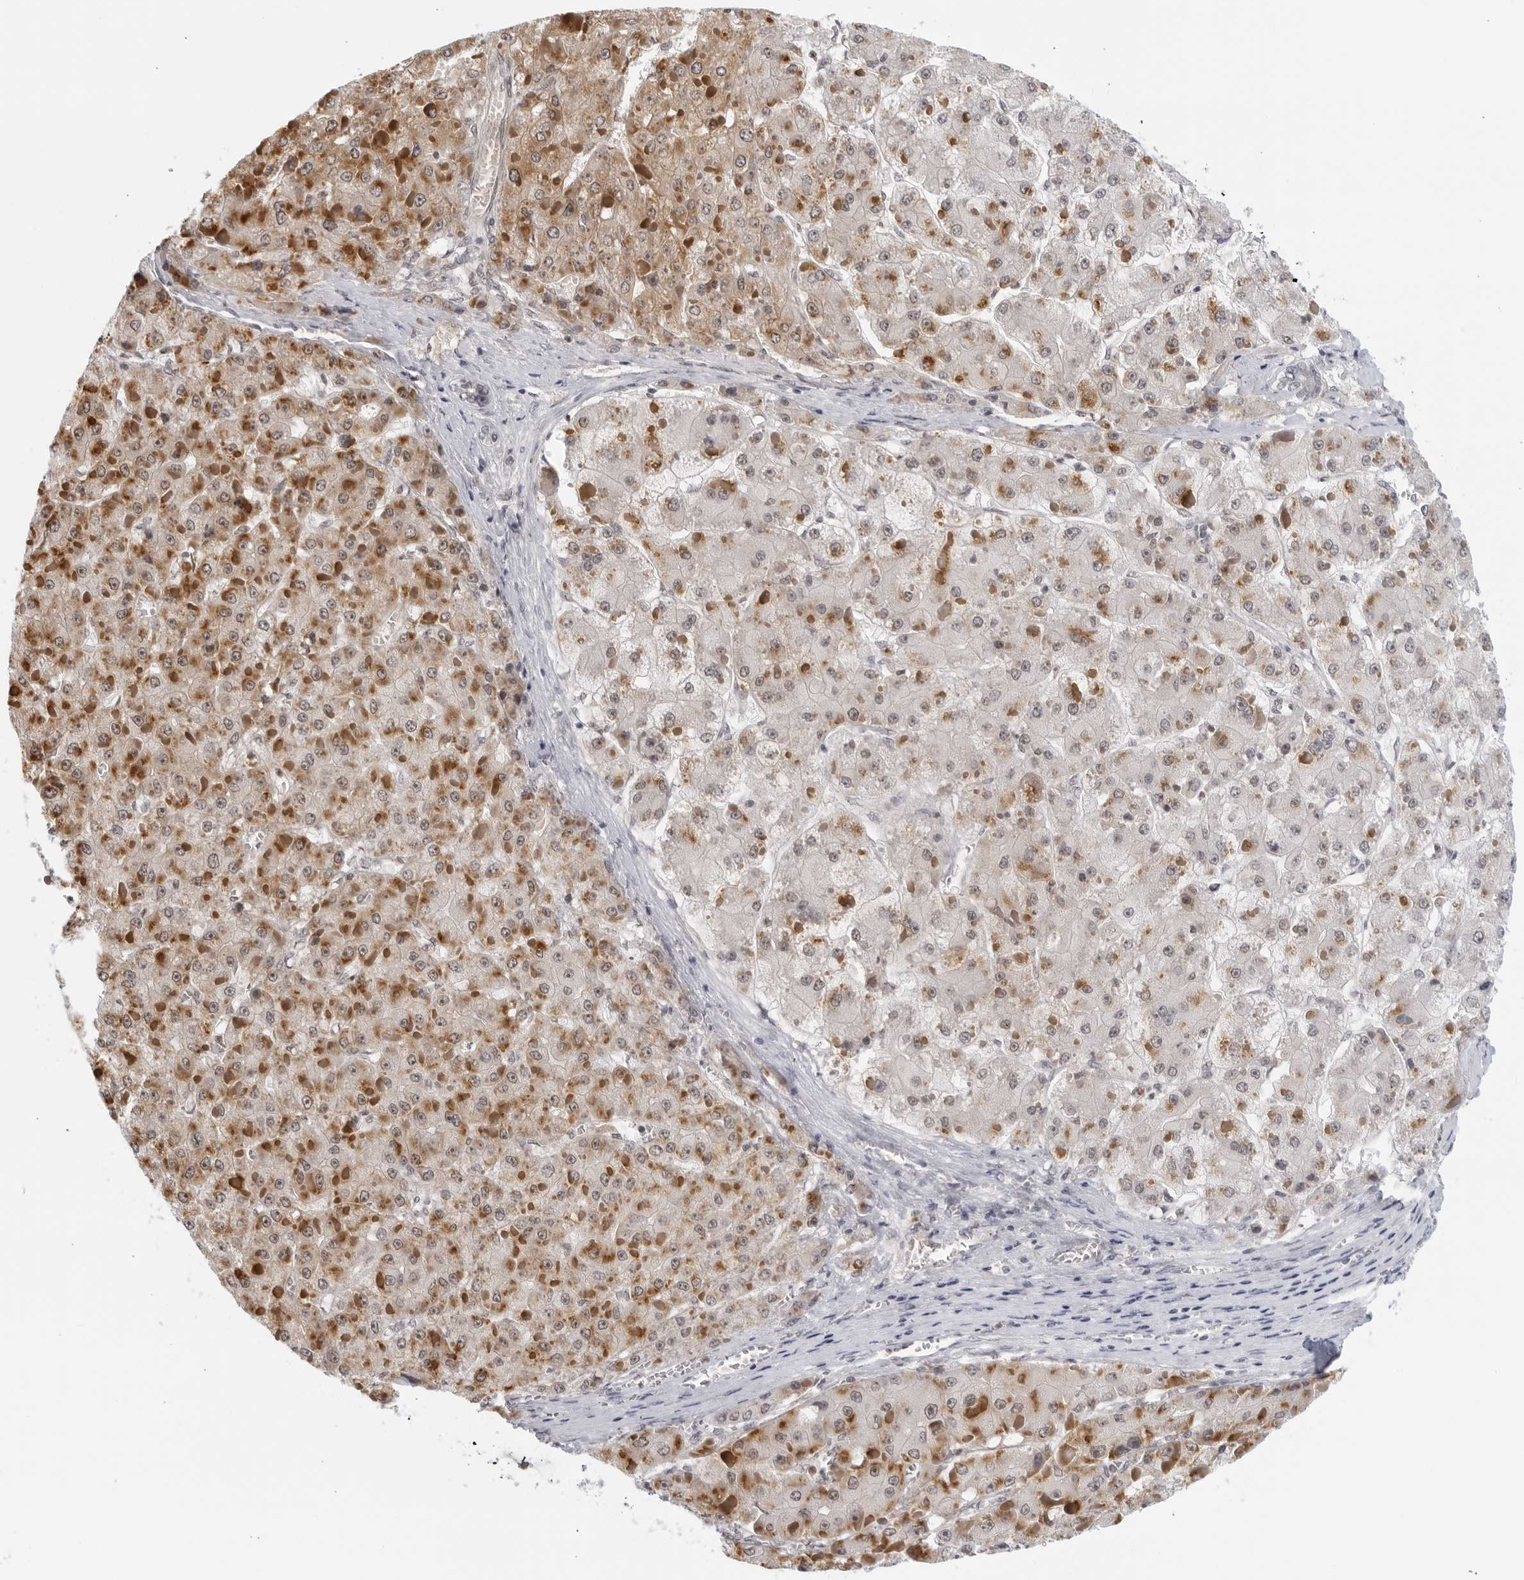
{"staining": {"intensity": "strong", "quantity": "<25%", "location": "cytoplasmic/membranous"}, "tissue": "liver cancer", "cell_type": "Tumor cells", "image_type": "cancer", "snomed": [{"axis": "morphology", "description": "Carcinoma, Hepatocellular, NOS"}, {"axis": "topography", "description": "Liver"}], "caption": "Hepatocellular carcinoma (liver) tissue reveals strong cytoplasmic/membranous expression in about <25% of tumor cells, visualized by immunohistochemistry.", "gene": "RAB11FIP3", "patient": {"sex": "female", "age": 73}}